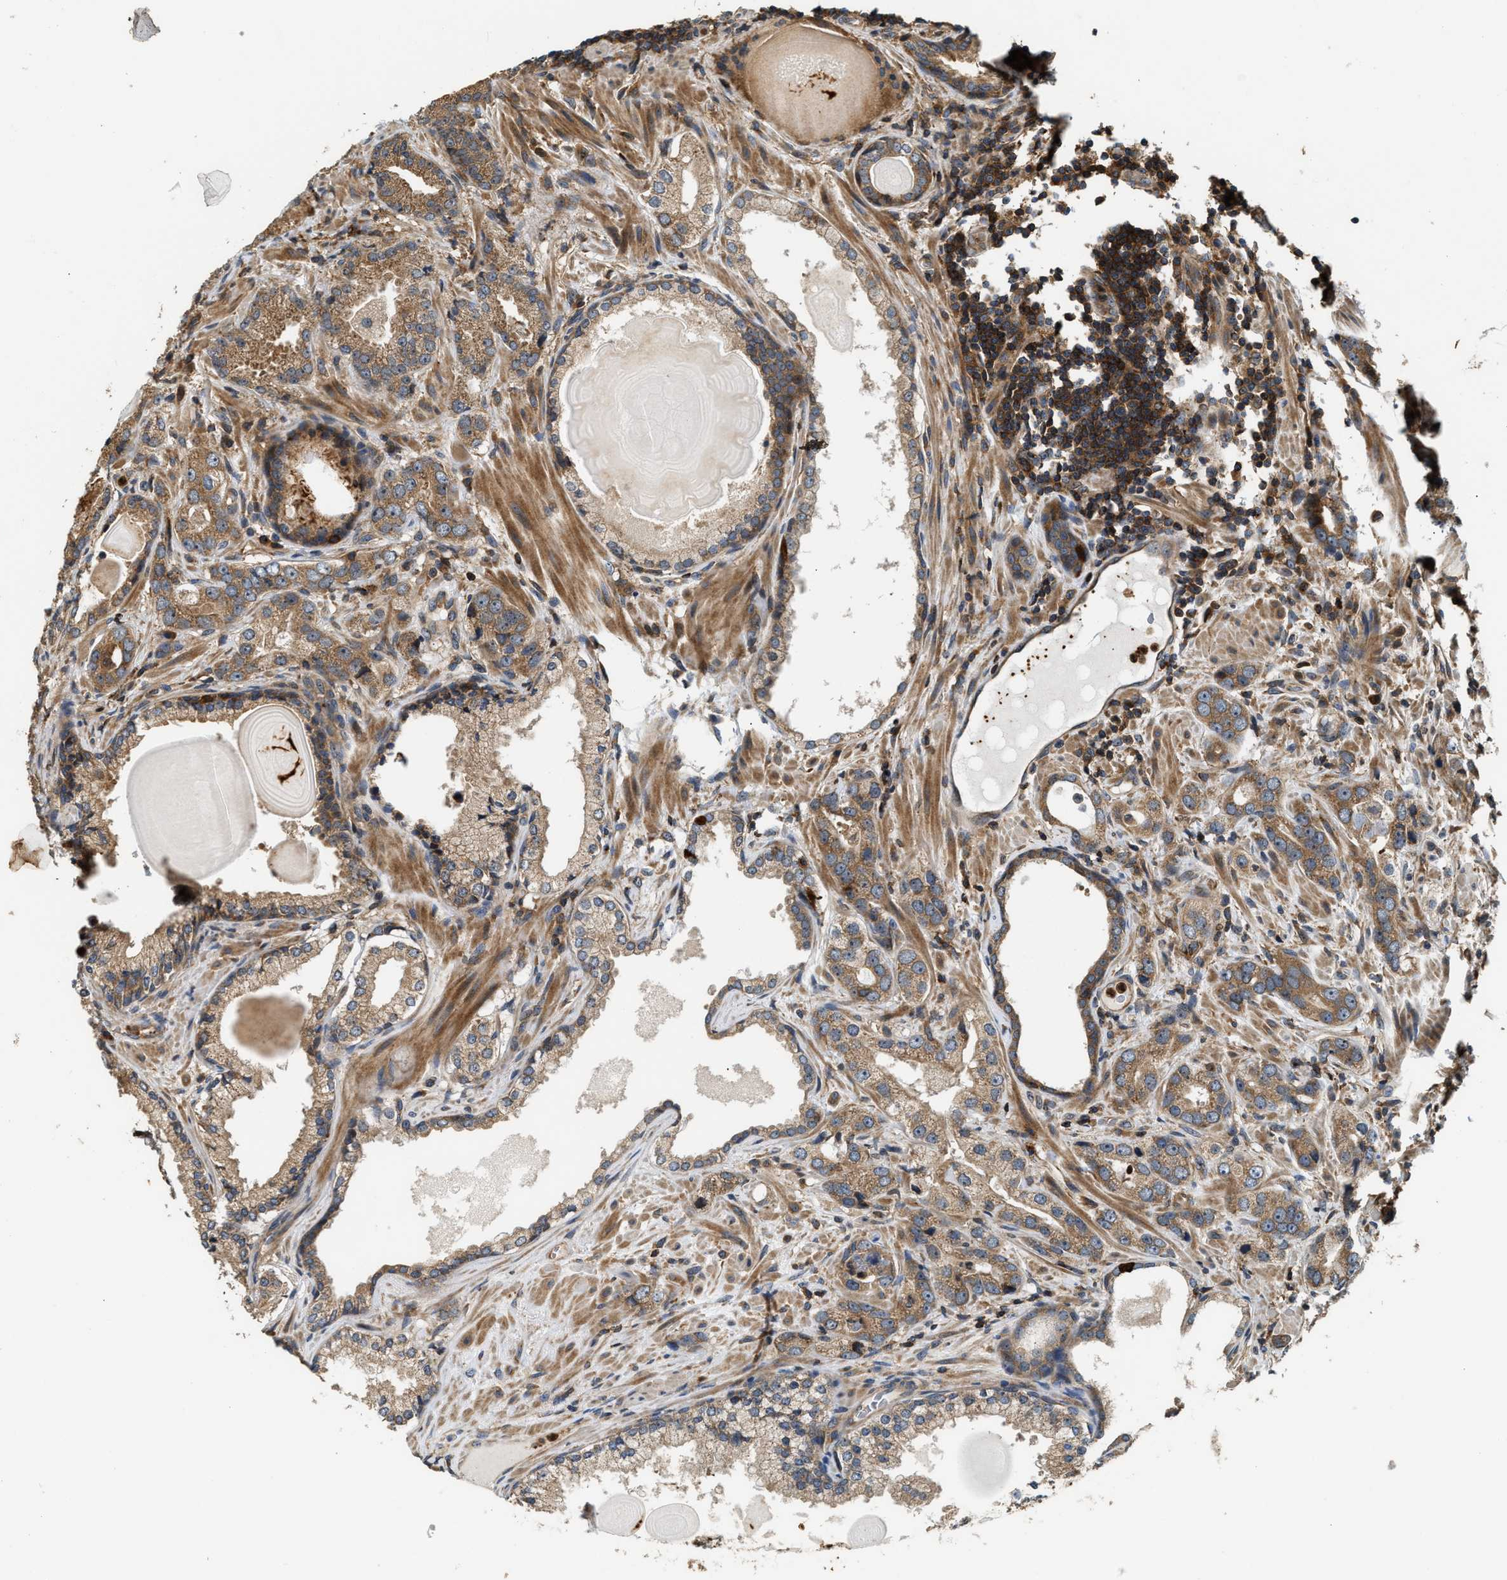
{"staining": {"intensity": "moderate", "quantity": ">75%", "location": "cytoplasmic/membranous"}, "tissue": "prostate cancer", "cell_type": "Tumor cells", "image_type": "cancer", "snomed": [{"axis": "morphology", "description": "Adenocarcinoma, High grade"}, {"axis": "topography", "description": "Prostate"}], "caption": "Prostate cancer (high-grade adenocarcinoma) stained for a protein (brown) demonstrates moderate cytoplasmic/membranous positive positivity in about >75% of tumor cells.", "gene": "SNX5", "patient": {"sex": "male", "age": 63}}